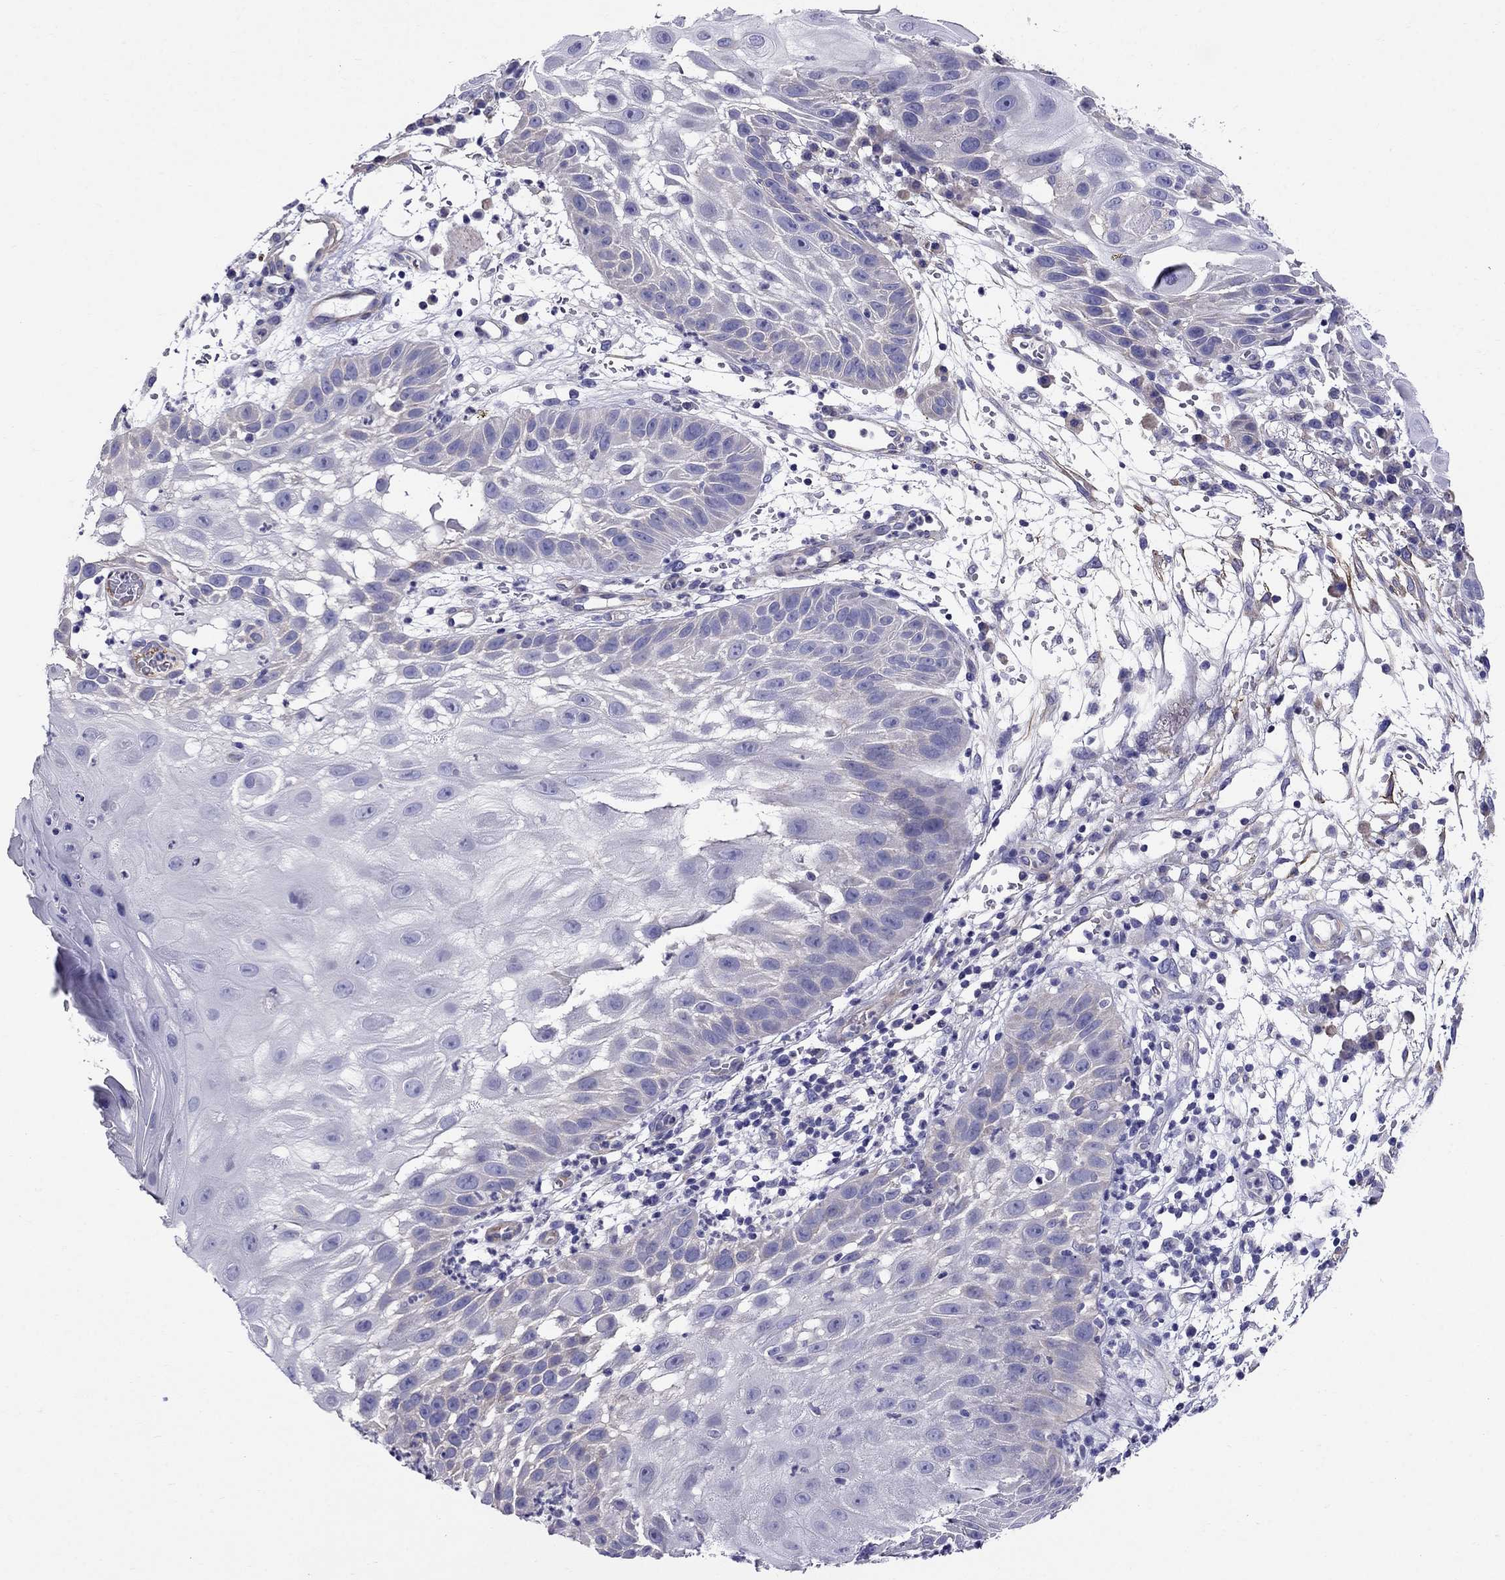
{"staining": {"intensity": "negative", "quantity": "none", "location": "none"}, "tissue": "skin cancer", "cell_type": "Tumor cells", "image_type": "cancer", "snomed": [{"axis": "morphology", "description": "Normal tissue, NOS"}, {"axis": "morphology", "description": "Squamous cell carcinoma, NOS"}, {"axis": "topography", "description": "Skin"}], "caption": "Tumor cells are negative for brown protein staining in skin squamous cell carcinoma.", "gene": "GPR50", "patient": {"sex": "male", "age": 79}}